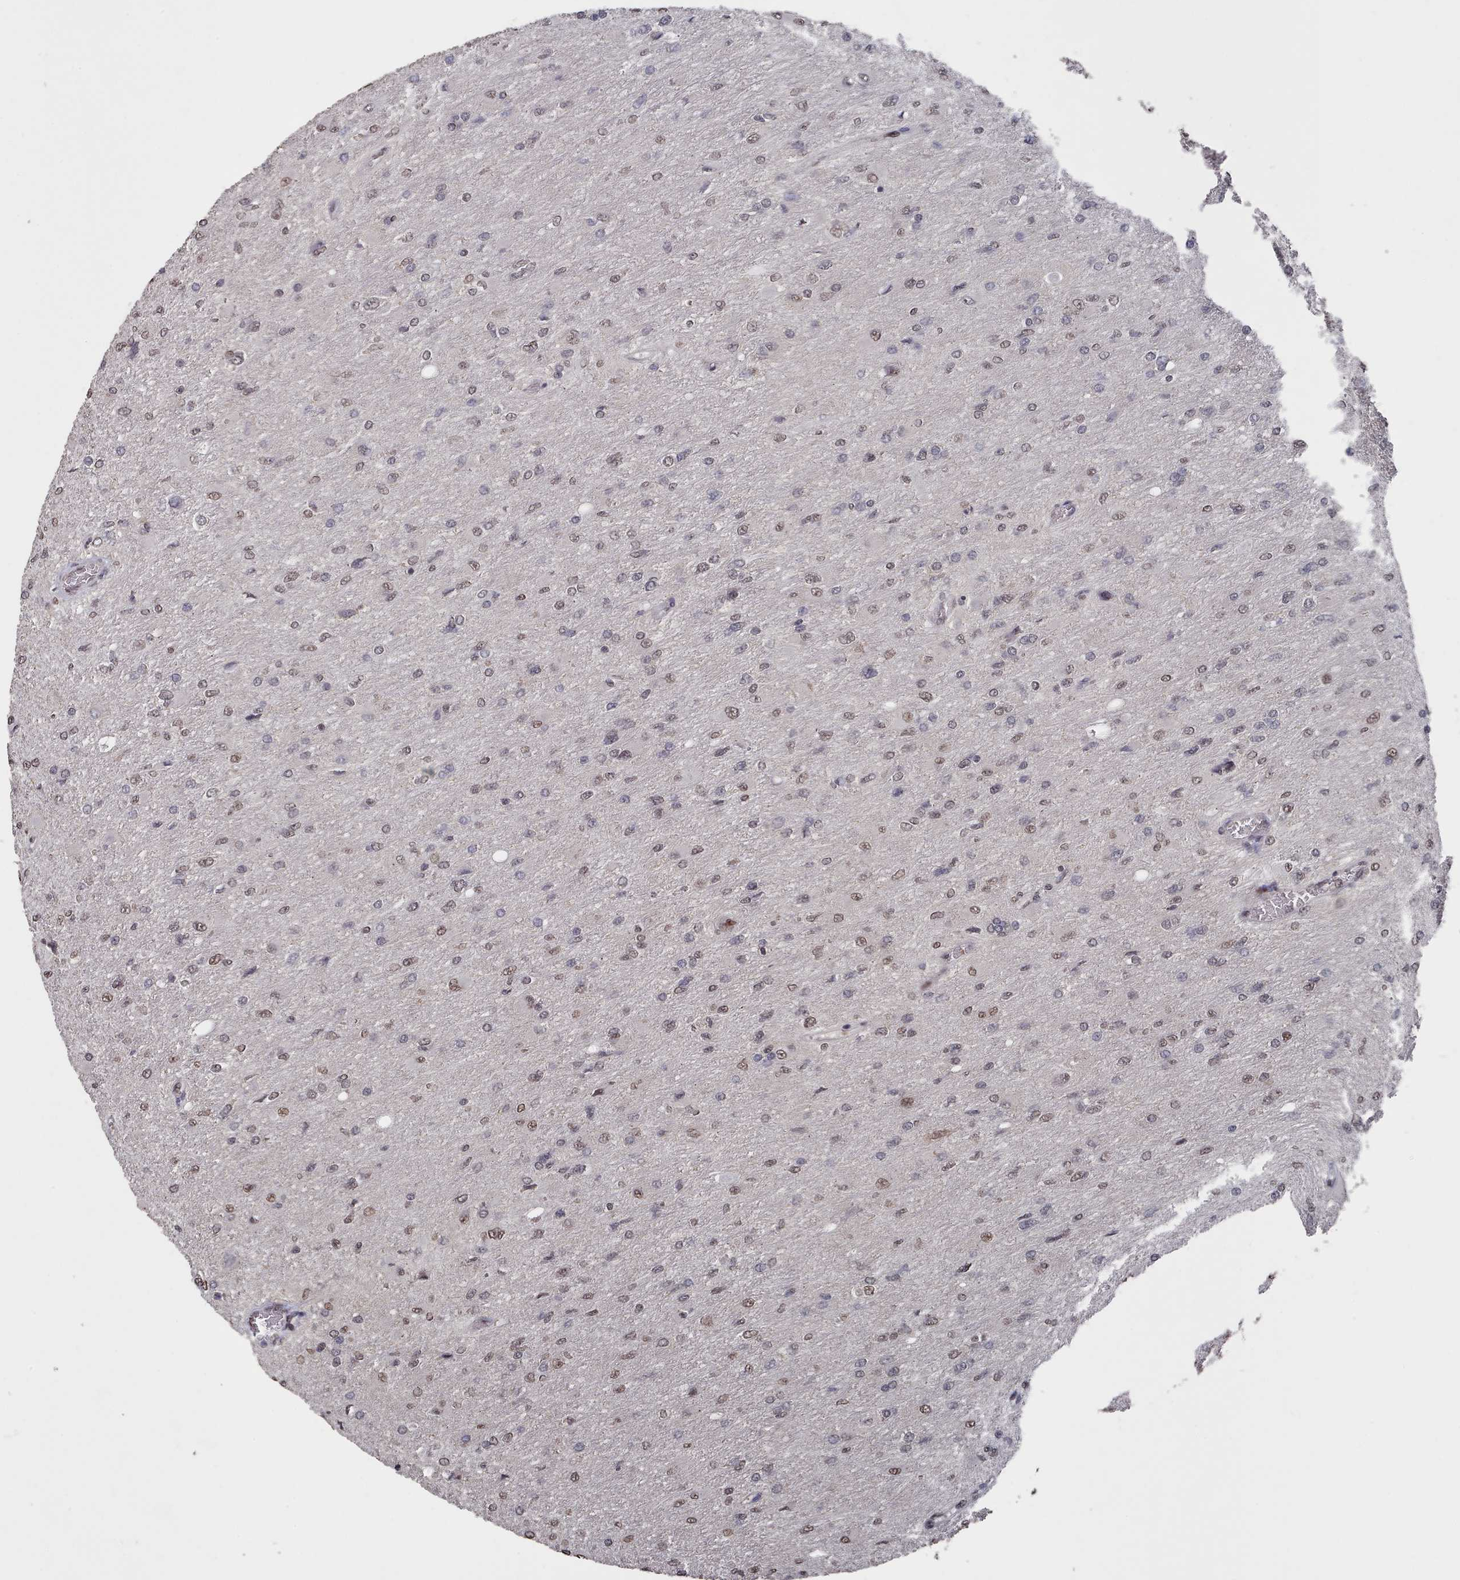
{"staining": {"intensity": "moderate", "quantity": "<25%", "location": "nuclear"}, "tissue": "glioma", "cell_type": "Tumor cells", "image_type": "cancer", "snomed": [{"axis": "morphology", "description": "Glioma, malignant, High grade"}, {"axis": "topography", "description": "Cerebral cortex"}], "caption": "The histopathology image displays staining of high-grade glioma (malignant), revealing moderate nuclear protein staining (brown color) within tumor cells.", "gene": "PNRC2", "patient": {"sex": "female", "age": 36}}